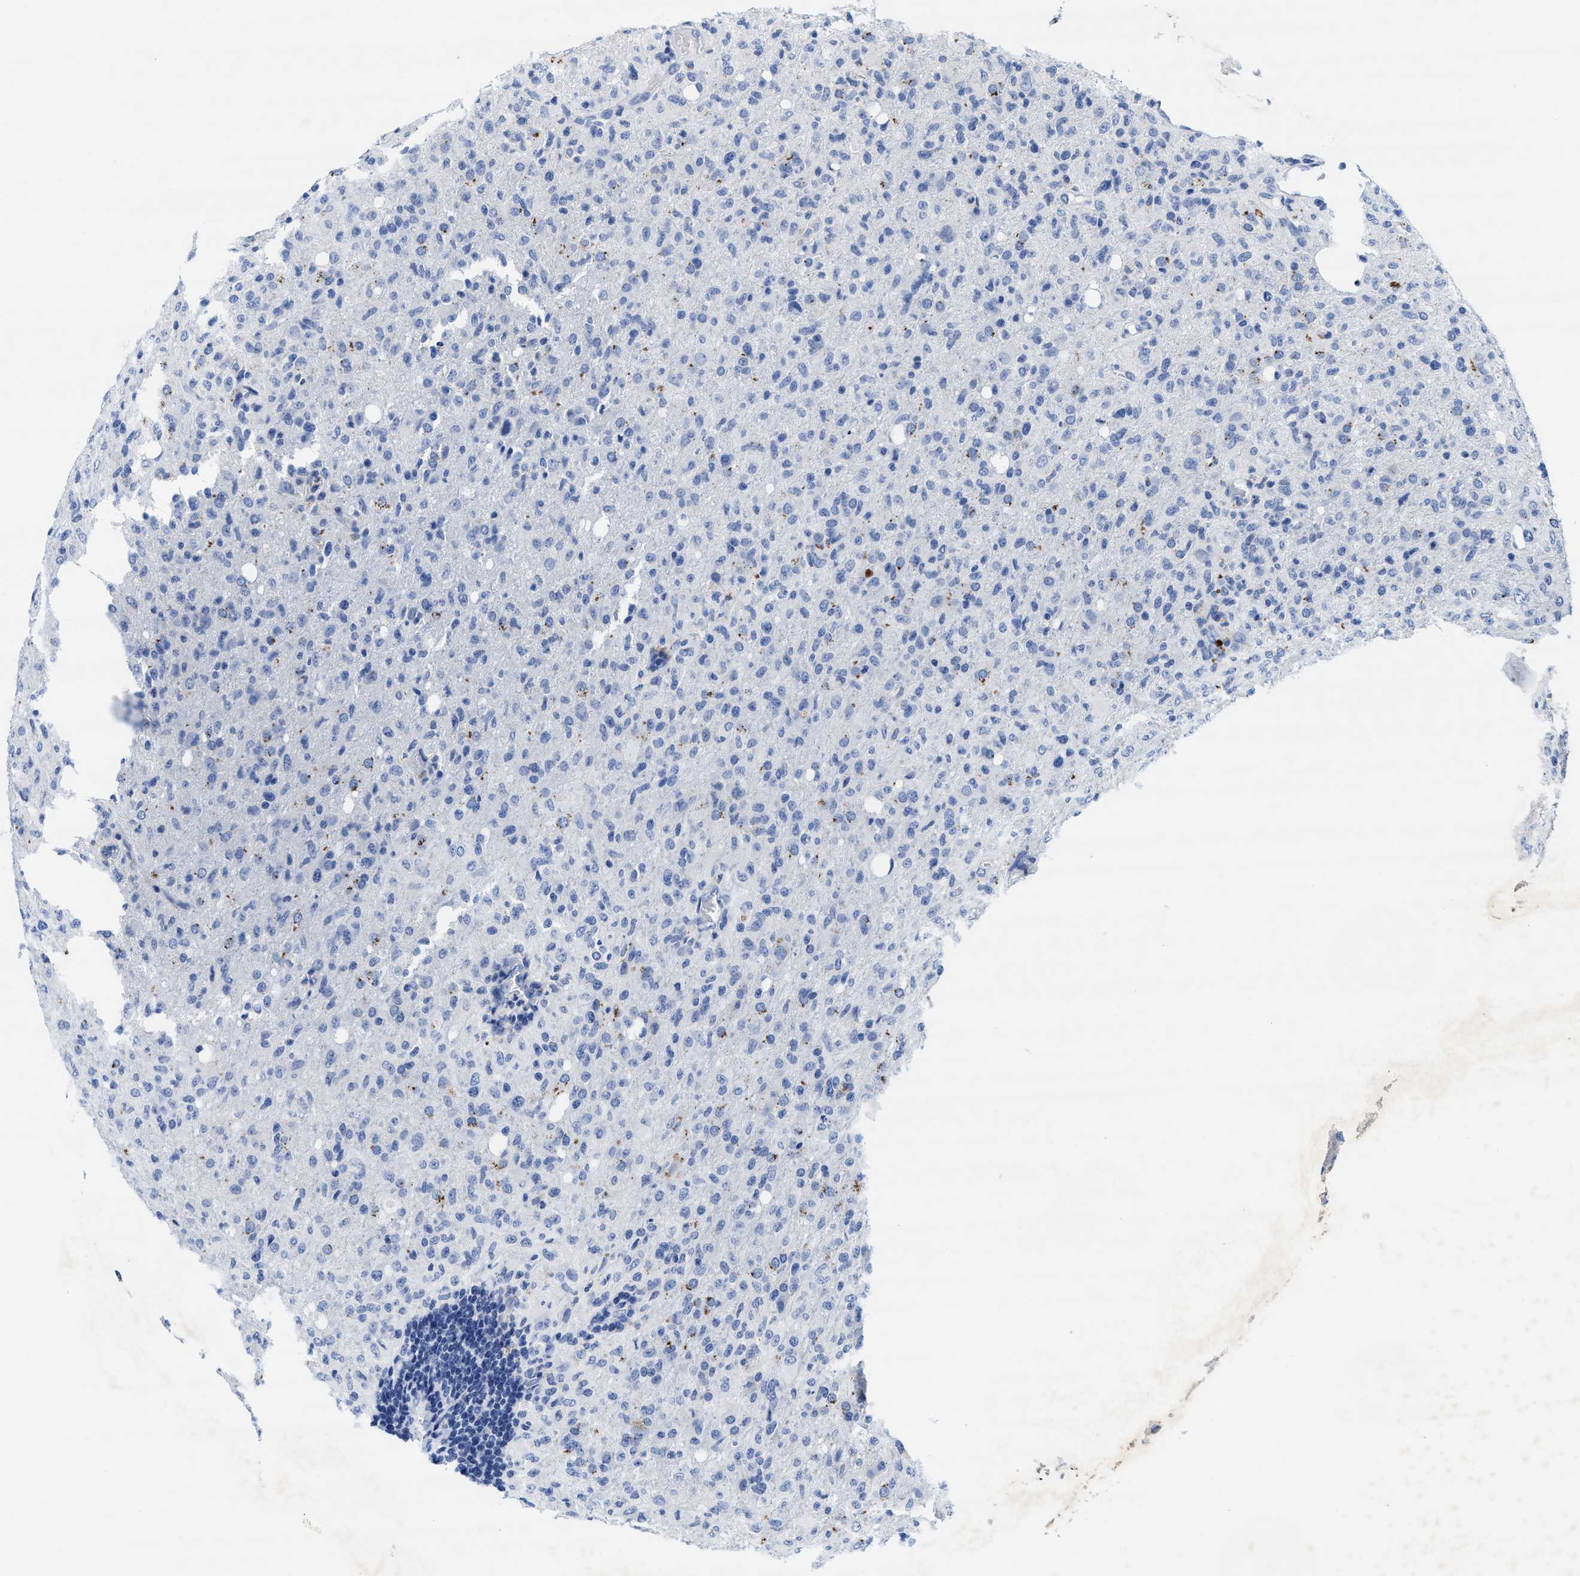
{"staining": {"intensity": "negative", "quantity": "none", "location": "none"}, "tissue": "glioma", "cell_type": "Tumor cells", "image_type": "cancer", "snomed": [{"axis": "morphology", "description": "Glioma, malignant, High grade"}, {"axis": "topography", "description": "Brain"}], "caption": "This is an IHC photomicrograph of human high-grade glioma (malignant). There is no staining in tumor cells.", "gene": "TTC3", "patient": {"sex": "female", "age": 57}}